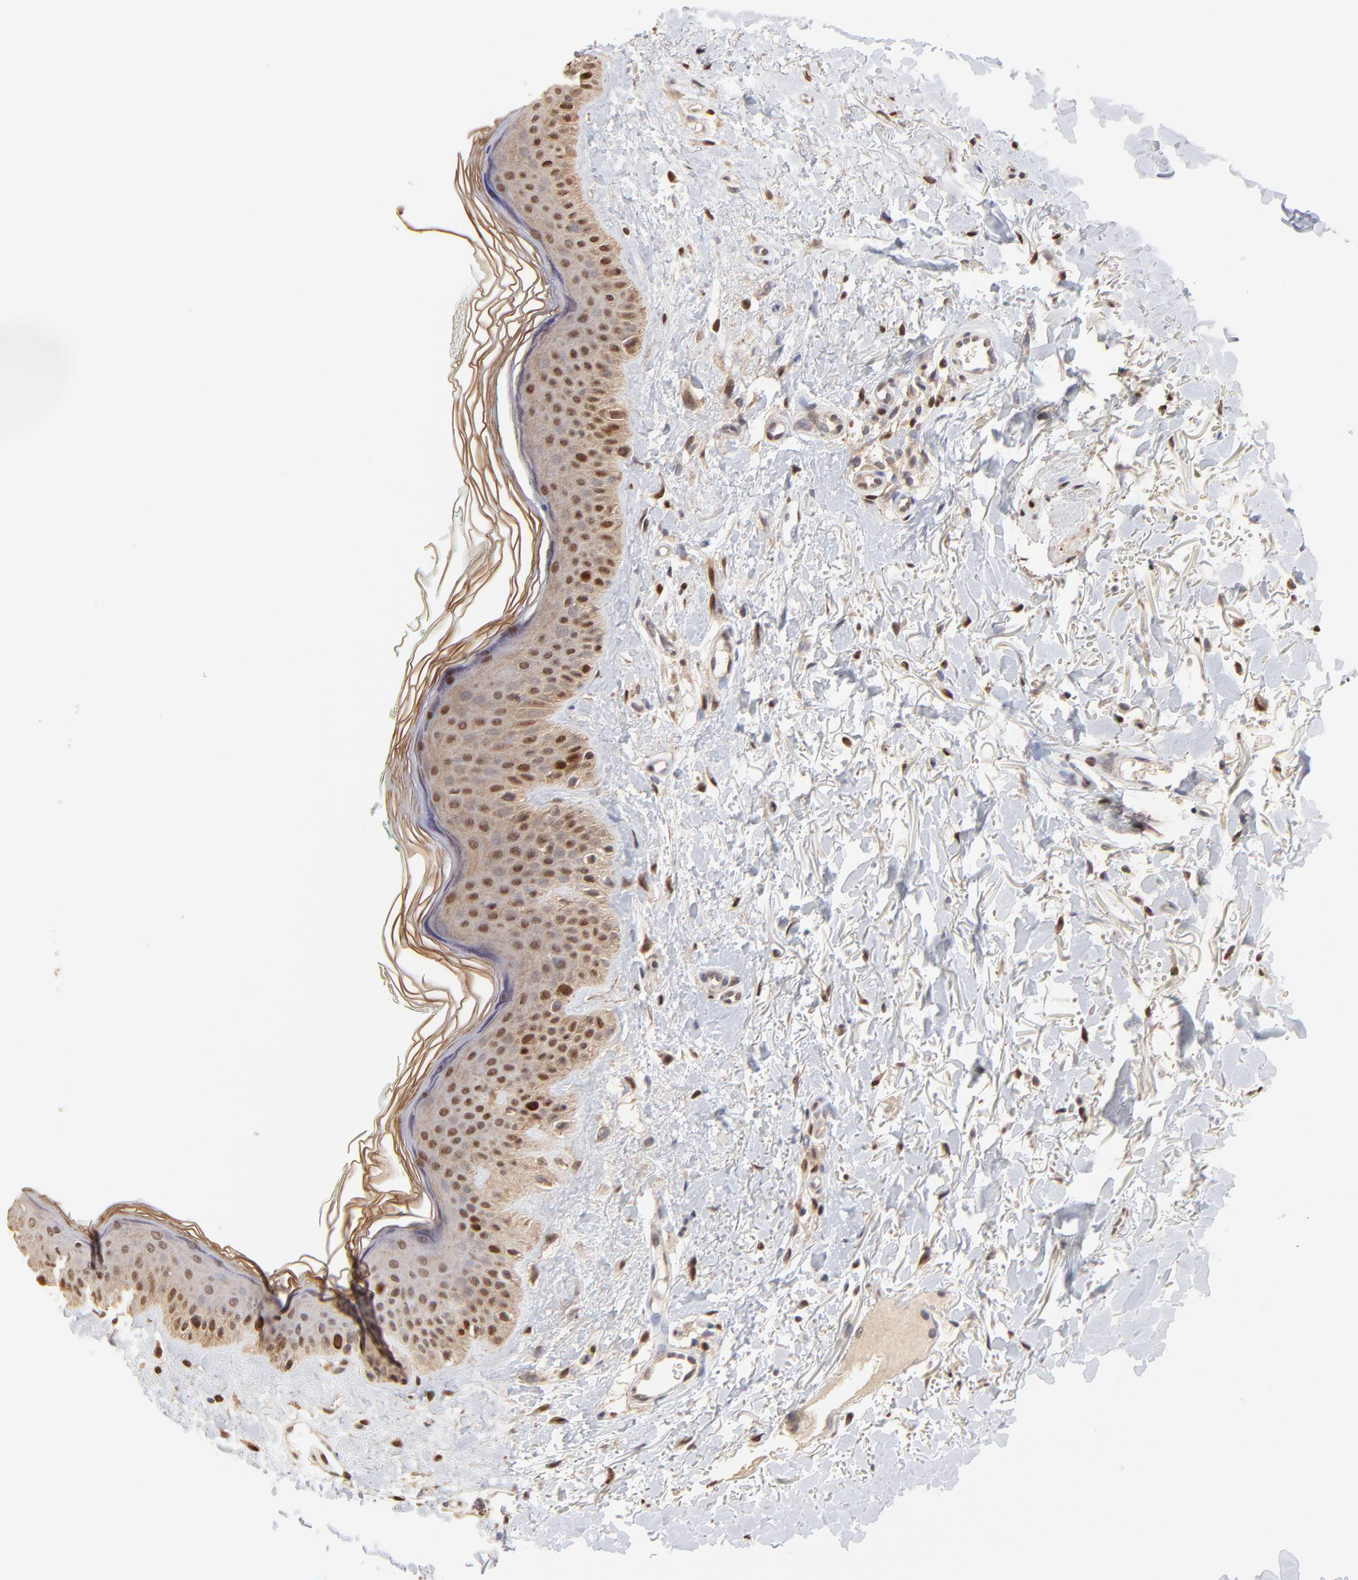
{"staining": {"intensity": "moderate", "quantity": ">75%", "location": "nuclear"}, "tissue": "skin", "cell_type": "Fibroblasts", "image_type": "normal", "snomed": [{"axis": "morphology", "description": "Normal tissue, NOS"}, {"axis": "topography", "description": "Skin"}], "caption": "A brown stain highlights moderate nuclear staining of a protein in fibroblasts of benign human skin. The staining was performed using DAB (3,3'-diaminobenzidine), with brown indicating positive protein expression. Nuclei are stained blue with hematoxylin.", "gene": "BIRC5", "patient": {"sex": "male", "age": 71}}